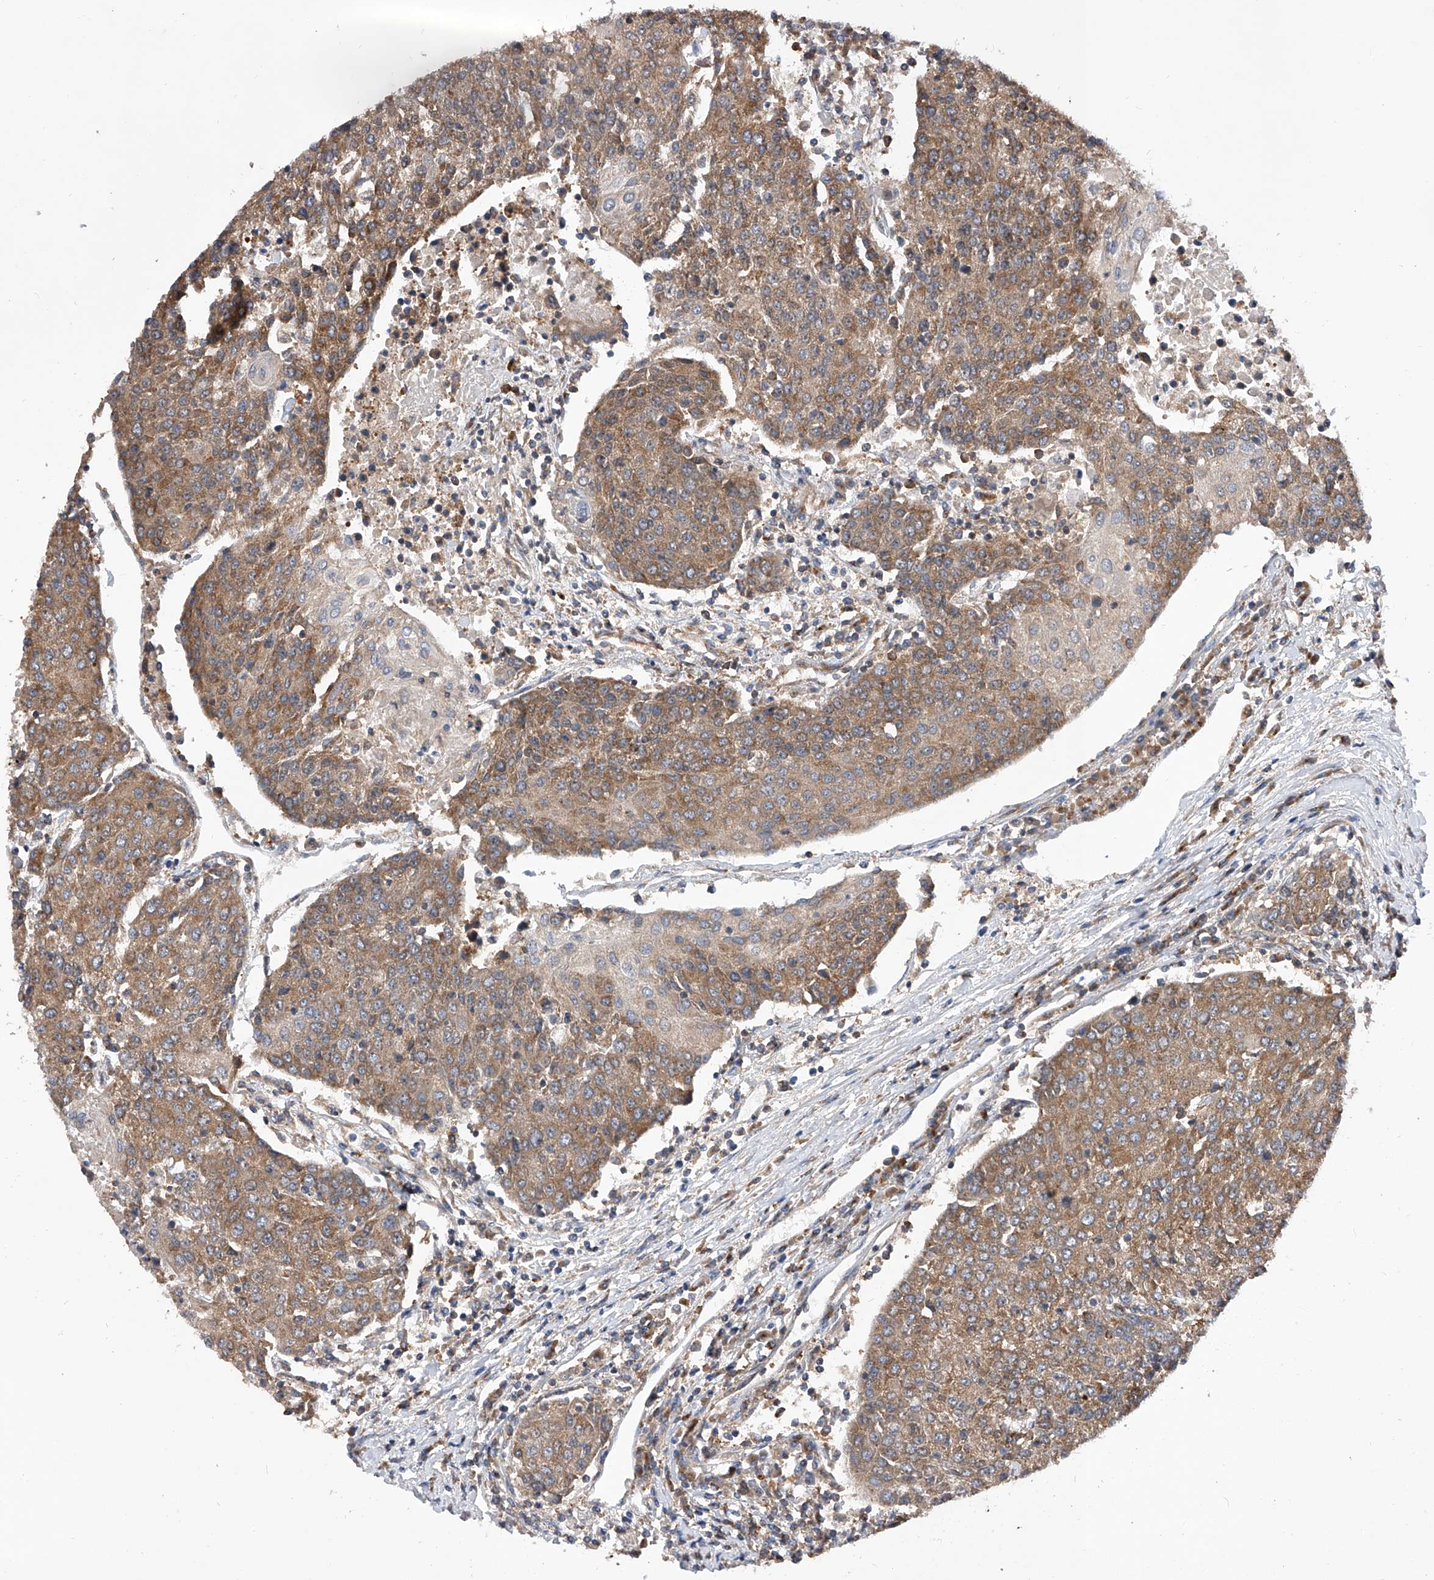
{"staining": {"intensity": "moderate", "quantity": ">75%", "location": "cytoplasmic/membranous"}, "tissue": "urothelial cancer", "cell_type": "Tumor cells", "image_type": "cancer", "snomed": [{"axis": "morphology", "description": "Urothelial carcinoma, High grade"}, {"axis": "topography", "description": "Urinary bladder"}], "caption": "Urothelial cancer stained with DAB (3,3'-diaminobenzidine) IHC shows medium levels of moderate cytoplasmic/membranous positivity in approximately >75% of tumor cells.", "gene": "CFAP410", "patient": {"sex": "female", "age": 85}}